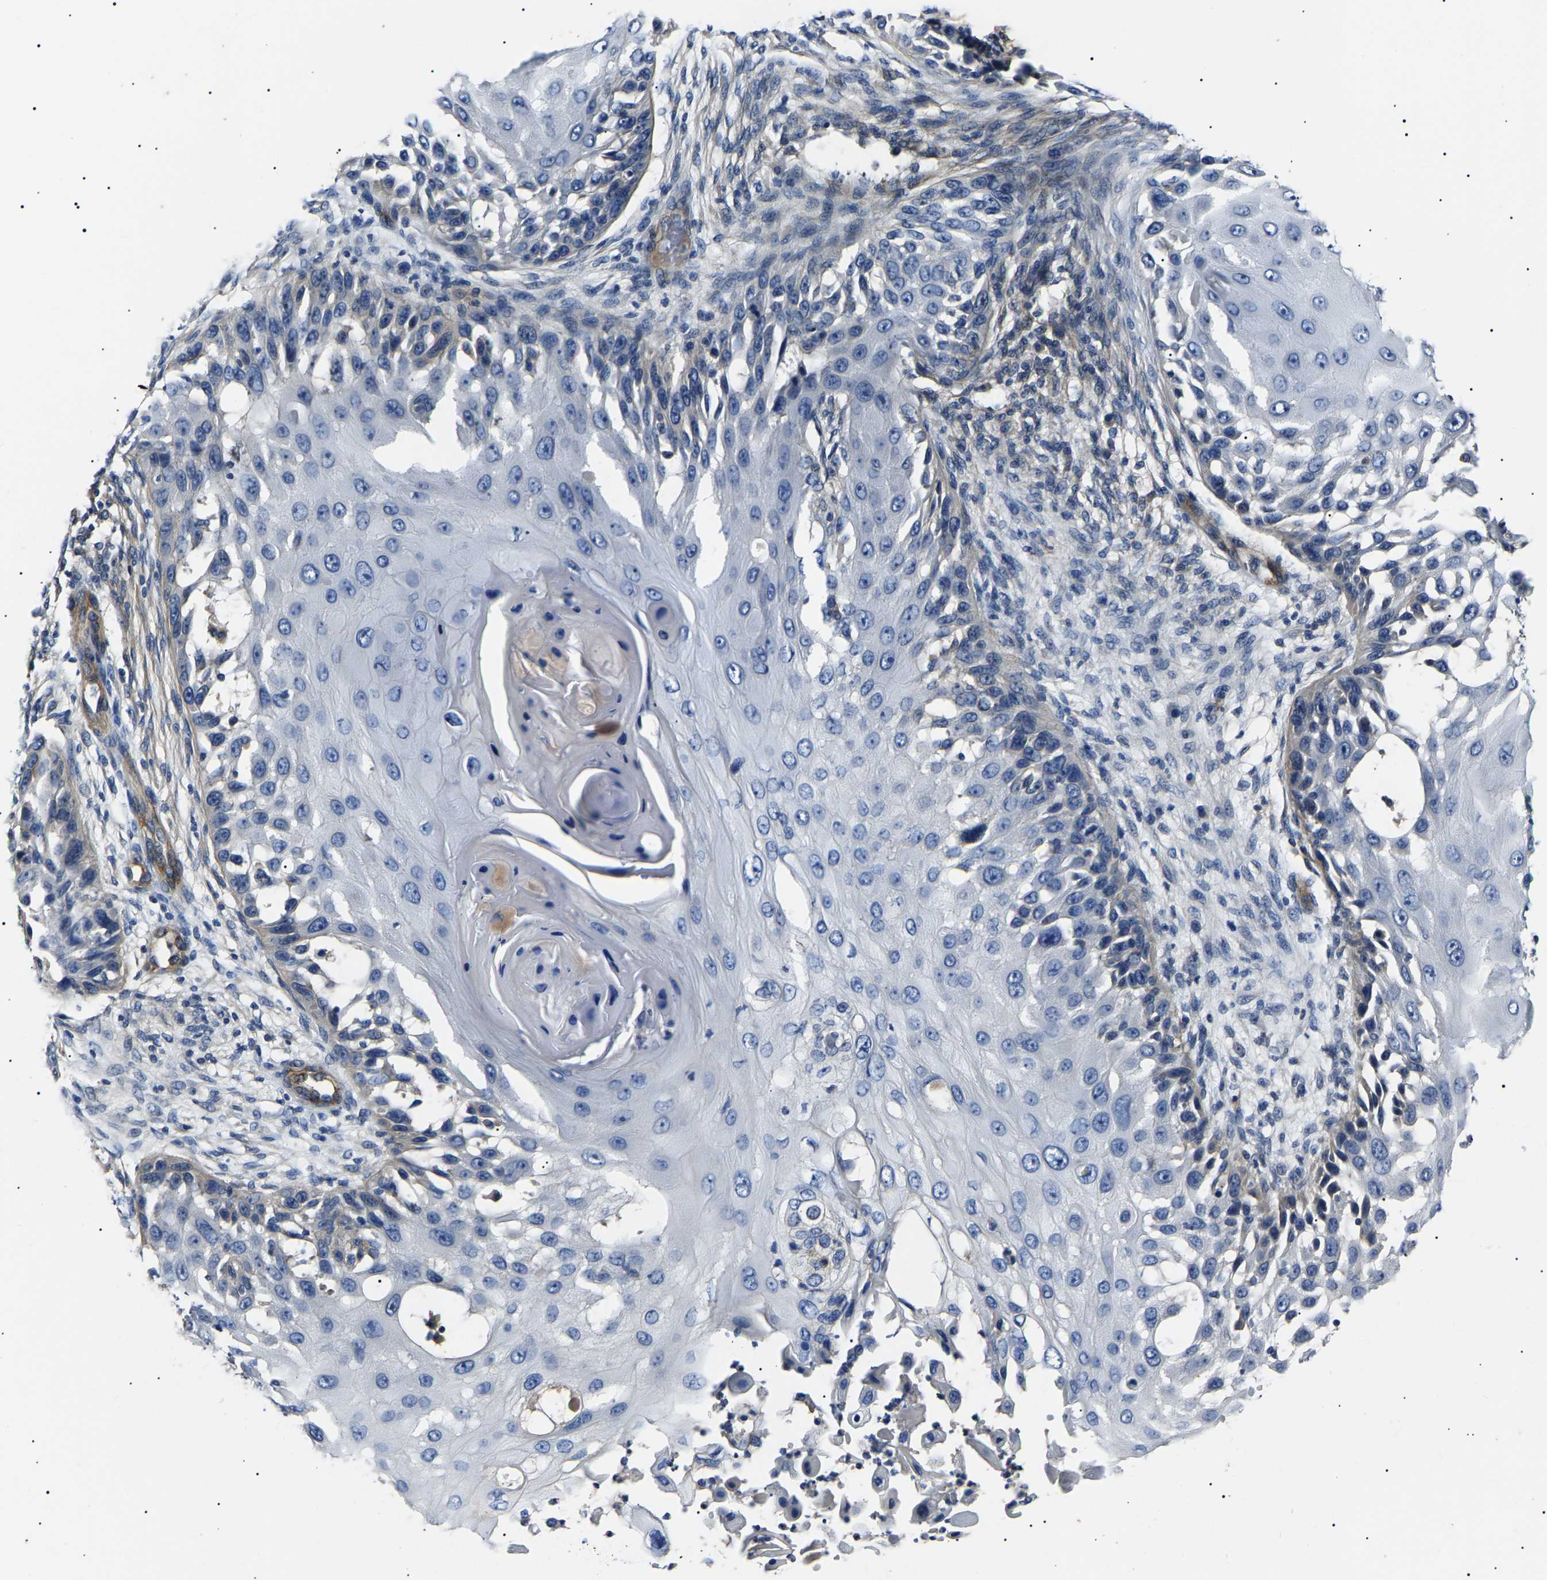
{"staining": {"intensity": "negative", "quantity": "none", "location": "none"}, "tissue": "skin cancer", "cell_type": "Tumor cells", "image_type": "cancer", "snomed": [{"axis": "morphology", "description": "Squamous cell carcinoma, NOS"}, {"axis": "topography", "description": "Skin"}], "caption": "This is an IHC histopathology image of human skin squamous cell carcinoma. There is no staining in tumor cells.", "gene": "KLHL42", "patient": {"sex": "female", "age": 44}}